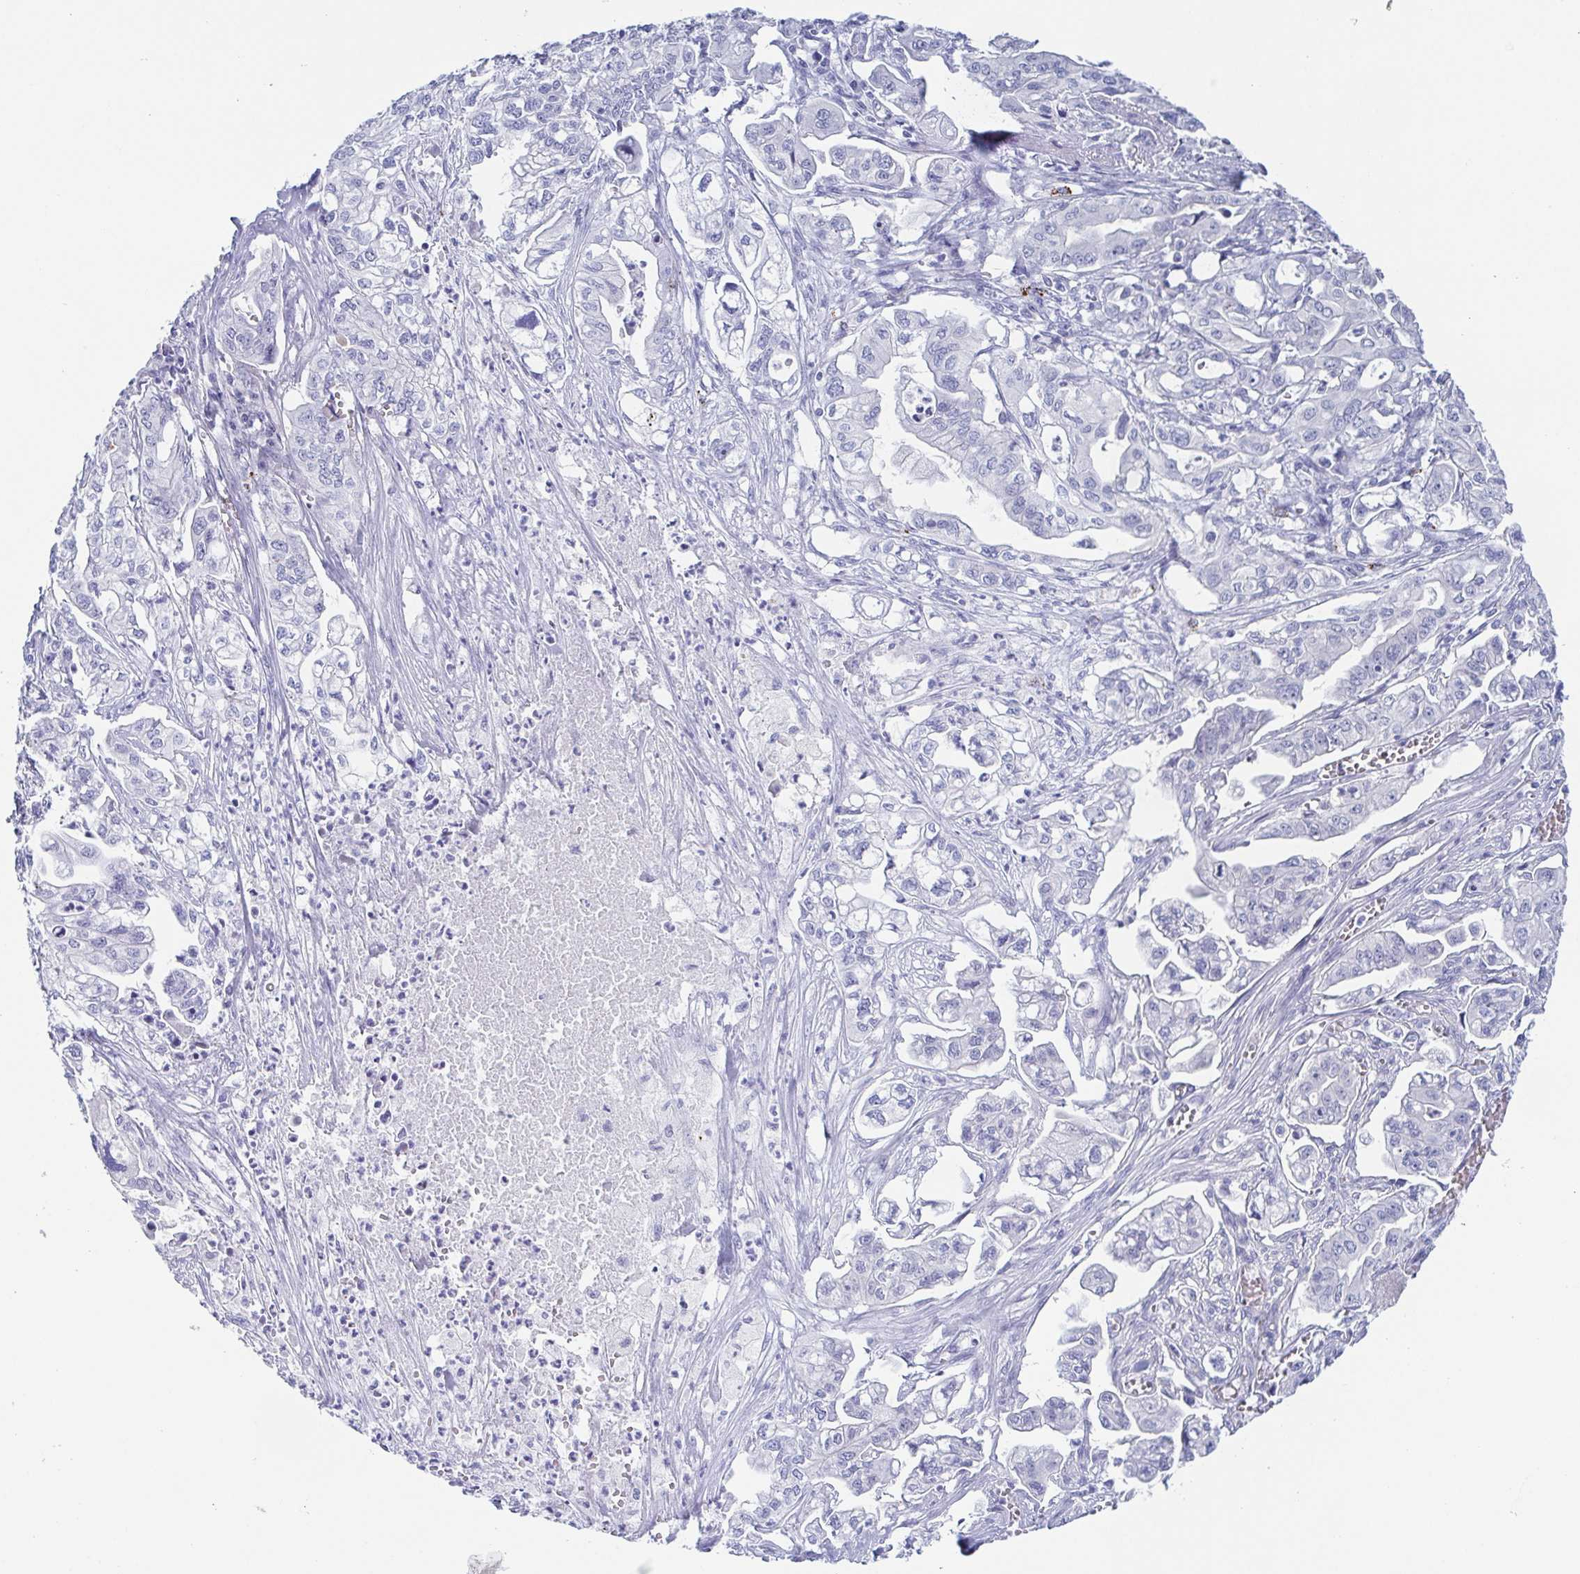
{"staining": {"intensity": "negative", "quantity": "none", "location": "none"}, "tissue": "pancreatic cancer", "cell_type": "Tumor cells", "image_type": "cancer", "snomed": [{"axis": "morphology", "description": "Adenocarcinoma, NOS"}, {"axis": "topography", "description": "Pancreas"}], "caption": "Pancreatic adenocarcinoma stained for a protein using IHC reveals no staining tumor cells.", "gene": "HTR2A", "patient": {"sex": "male", "age": 68}}